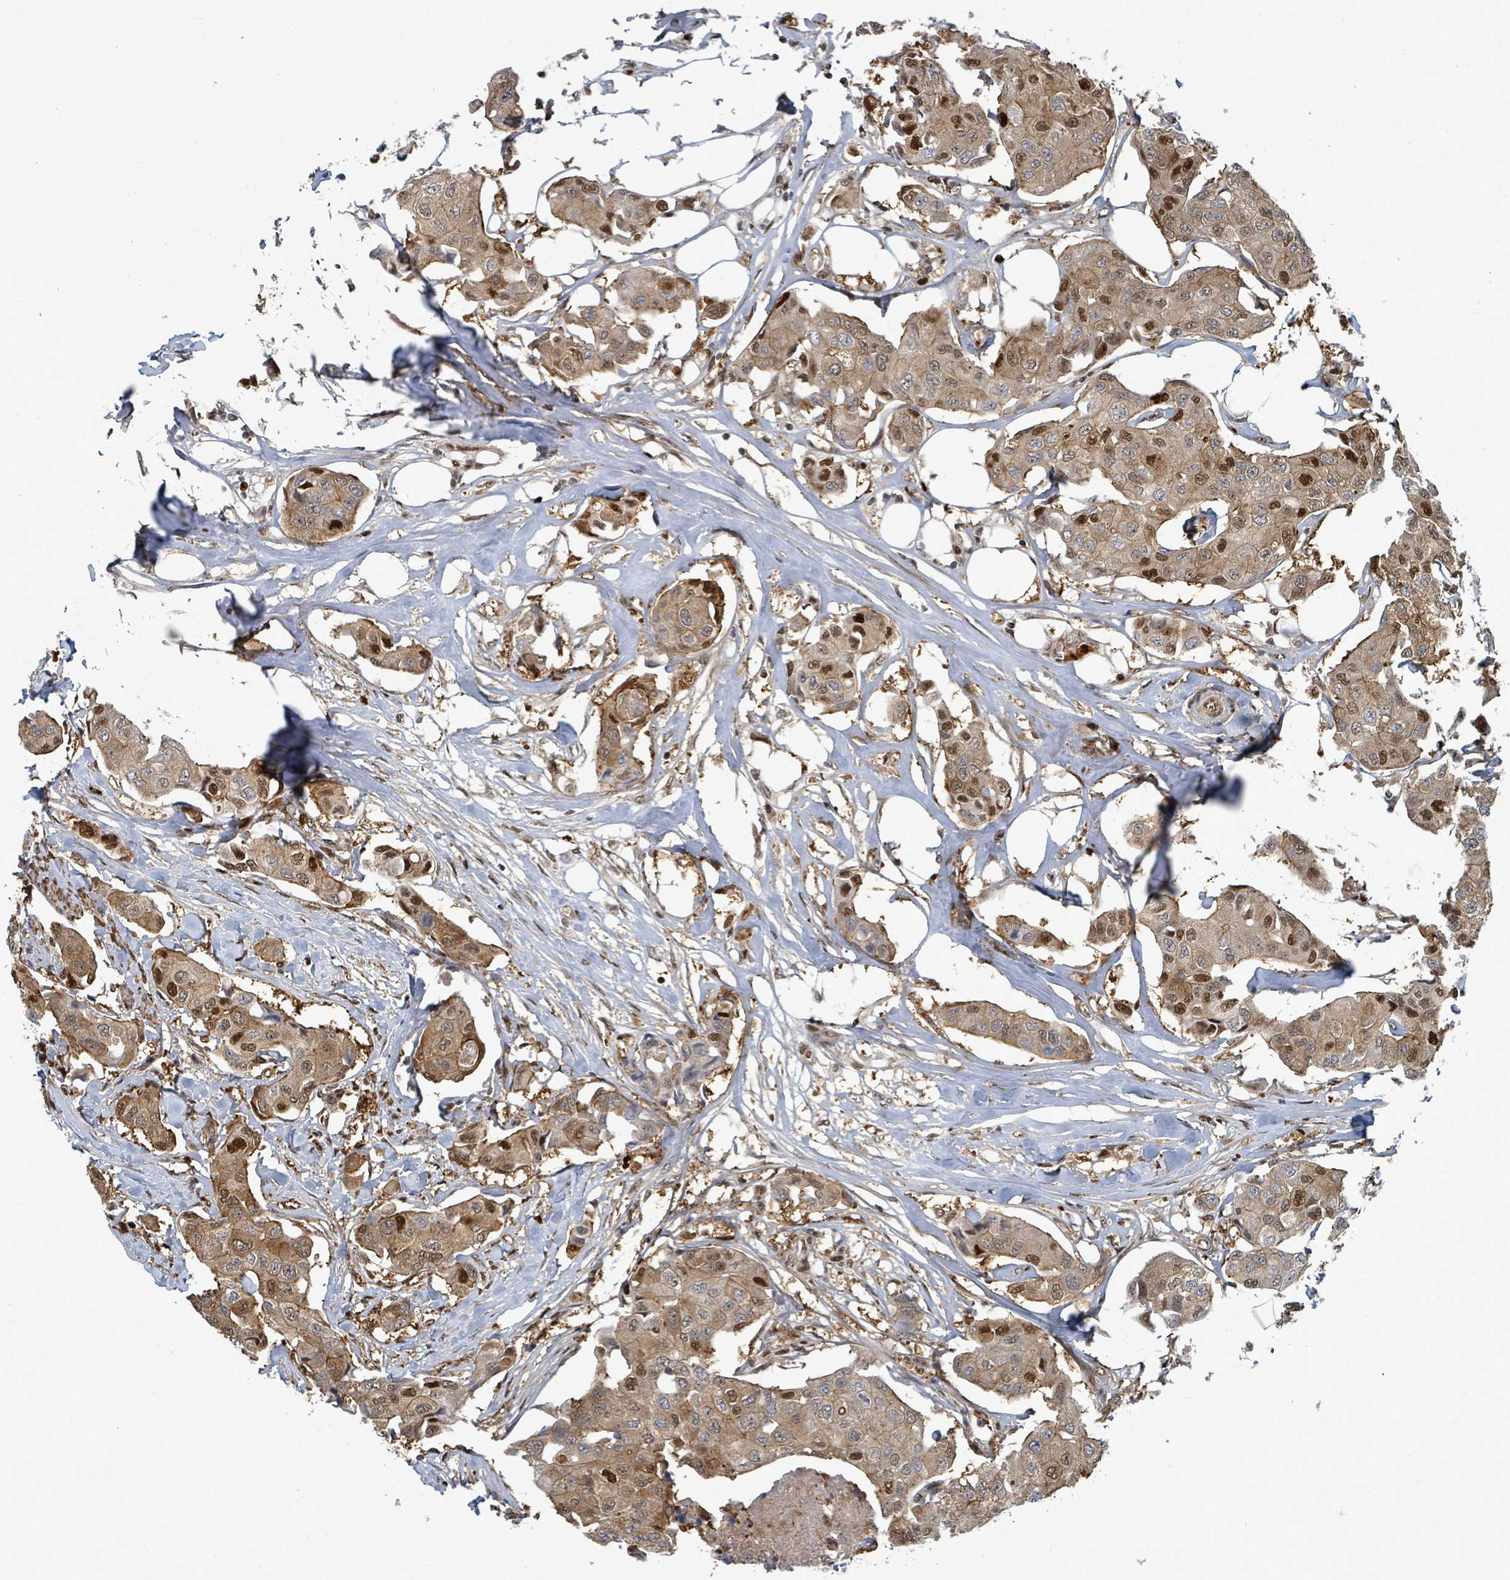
{"staining": {"intensity": "moderate", "quantity": ">75%", "location": "cytoplasmic/membranous,nuclear"}, "tissue": "breast cancer", "cell_type": "Tumor cells", "image_type": "cancer", "snomed": [{"axis": "morphology", "description": "Duct carcinoma"}, {"axis": "topography", "description": "Breast"}, {"axis": "topography", "description": "Lymph node"}], "caption": "Tumor cells demonstrate moderate cytoplasmic/membranous and nuclear positivity in approximately >75% of cells in breast cancer (intraductal carcinoma). The staining was performed using DAB (3,3'-diaminobenzidine) to visualize the protein expression in brown, while the nuclei were stained in blue with hematoxylin (Magnification: 20x).", "gene": "TRDMT1", "patient": {"sex": "female", "age": 80}}